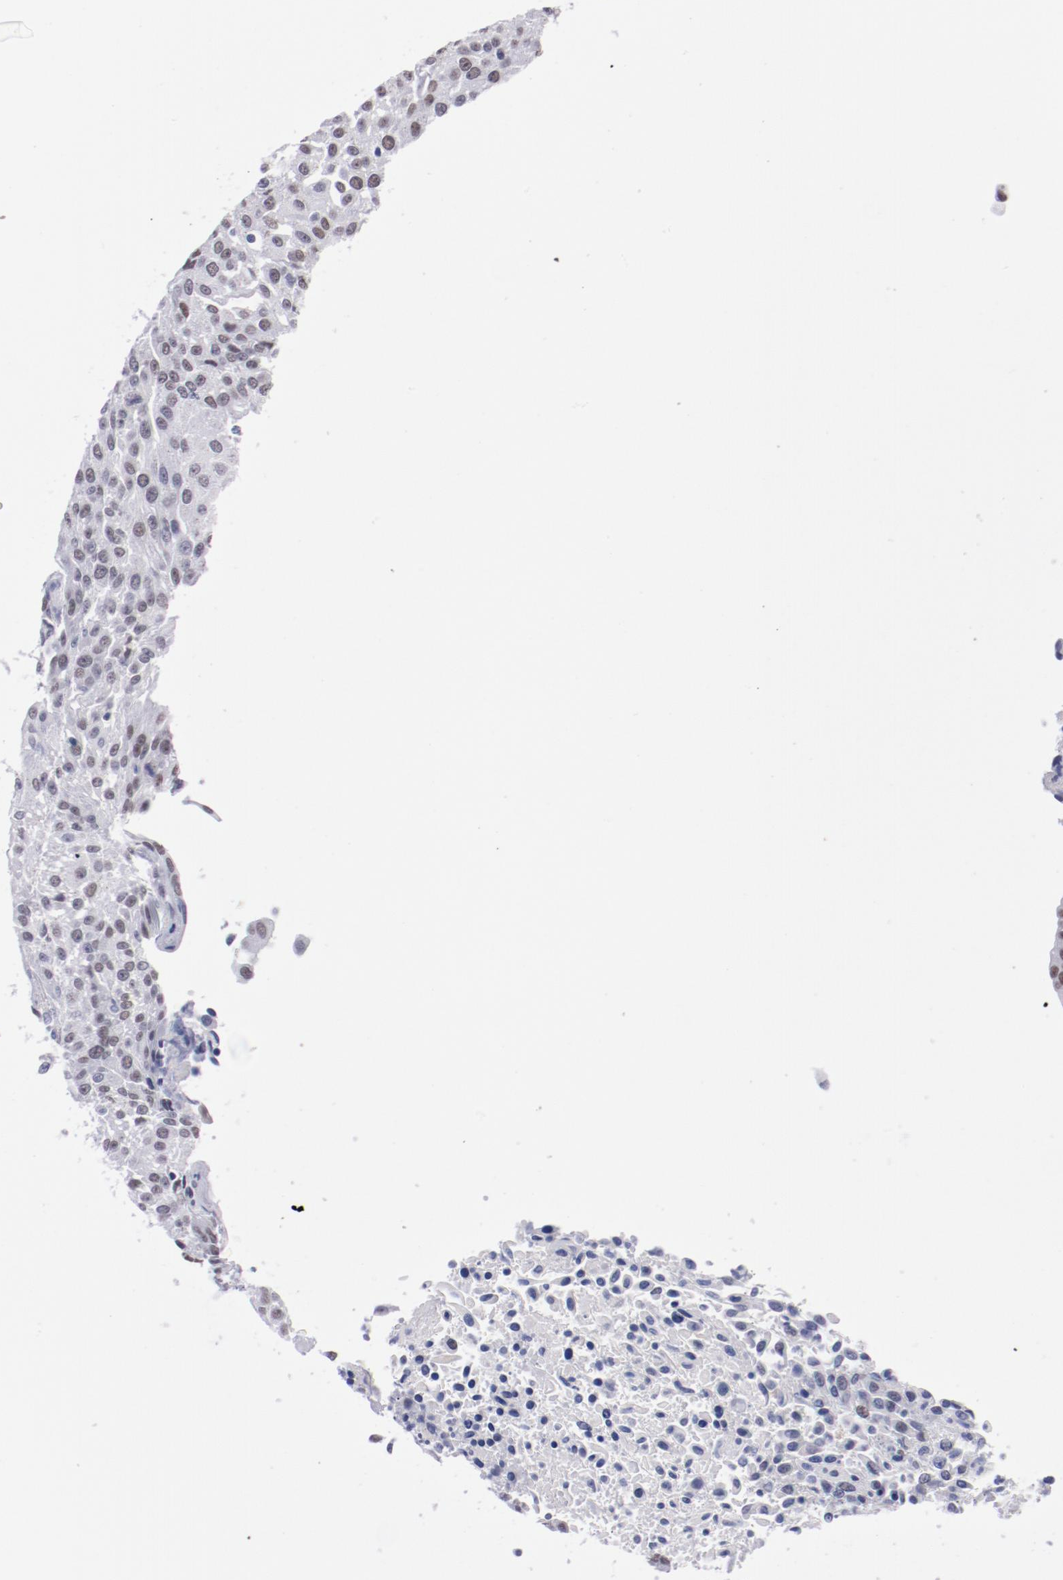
{"staining": {"intensity": "moderate", "quantity": "25%-75%", "location": "nuclear"}, "tissue": "urothelial cancer", "cell_type": "Tumor cells", "image_type": "cancer", "snomed": [{"axis": "morphology", "description": "Urothelial carcinoma, High grade"}, {"axis": "topography", "description": "Urinary bladder"}], "caption": "Urothelial cancer tissue exhibits moderate nuclear positivity in approximately 25%-75% of tumor cells", "gene": "HNF1B", "patient": {"sex": "female", "age": 85}}